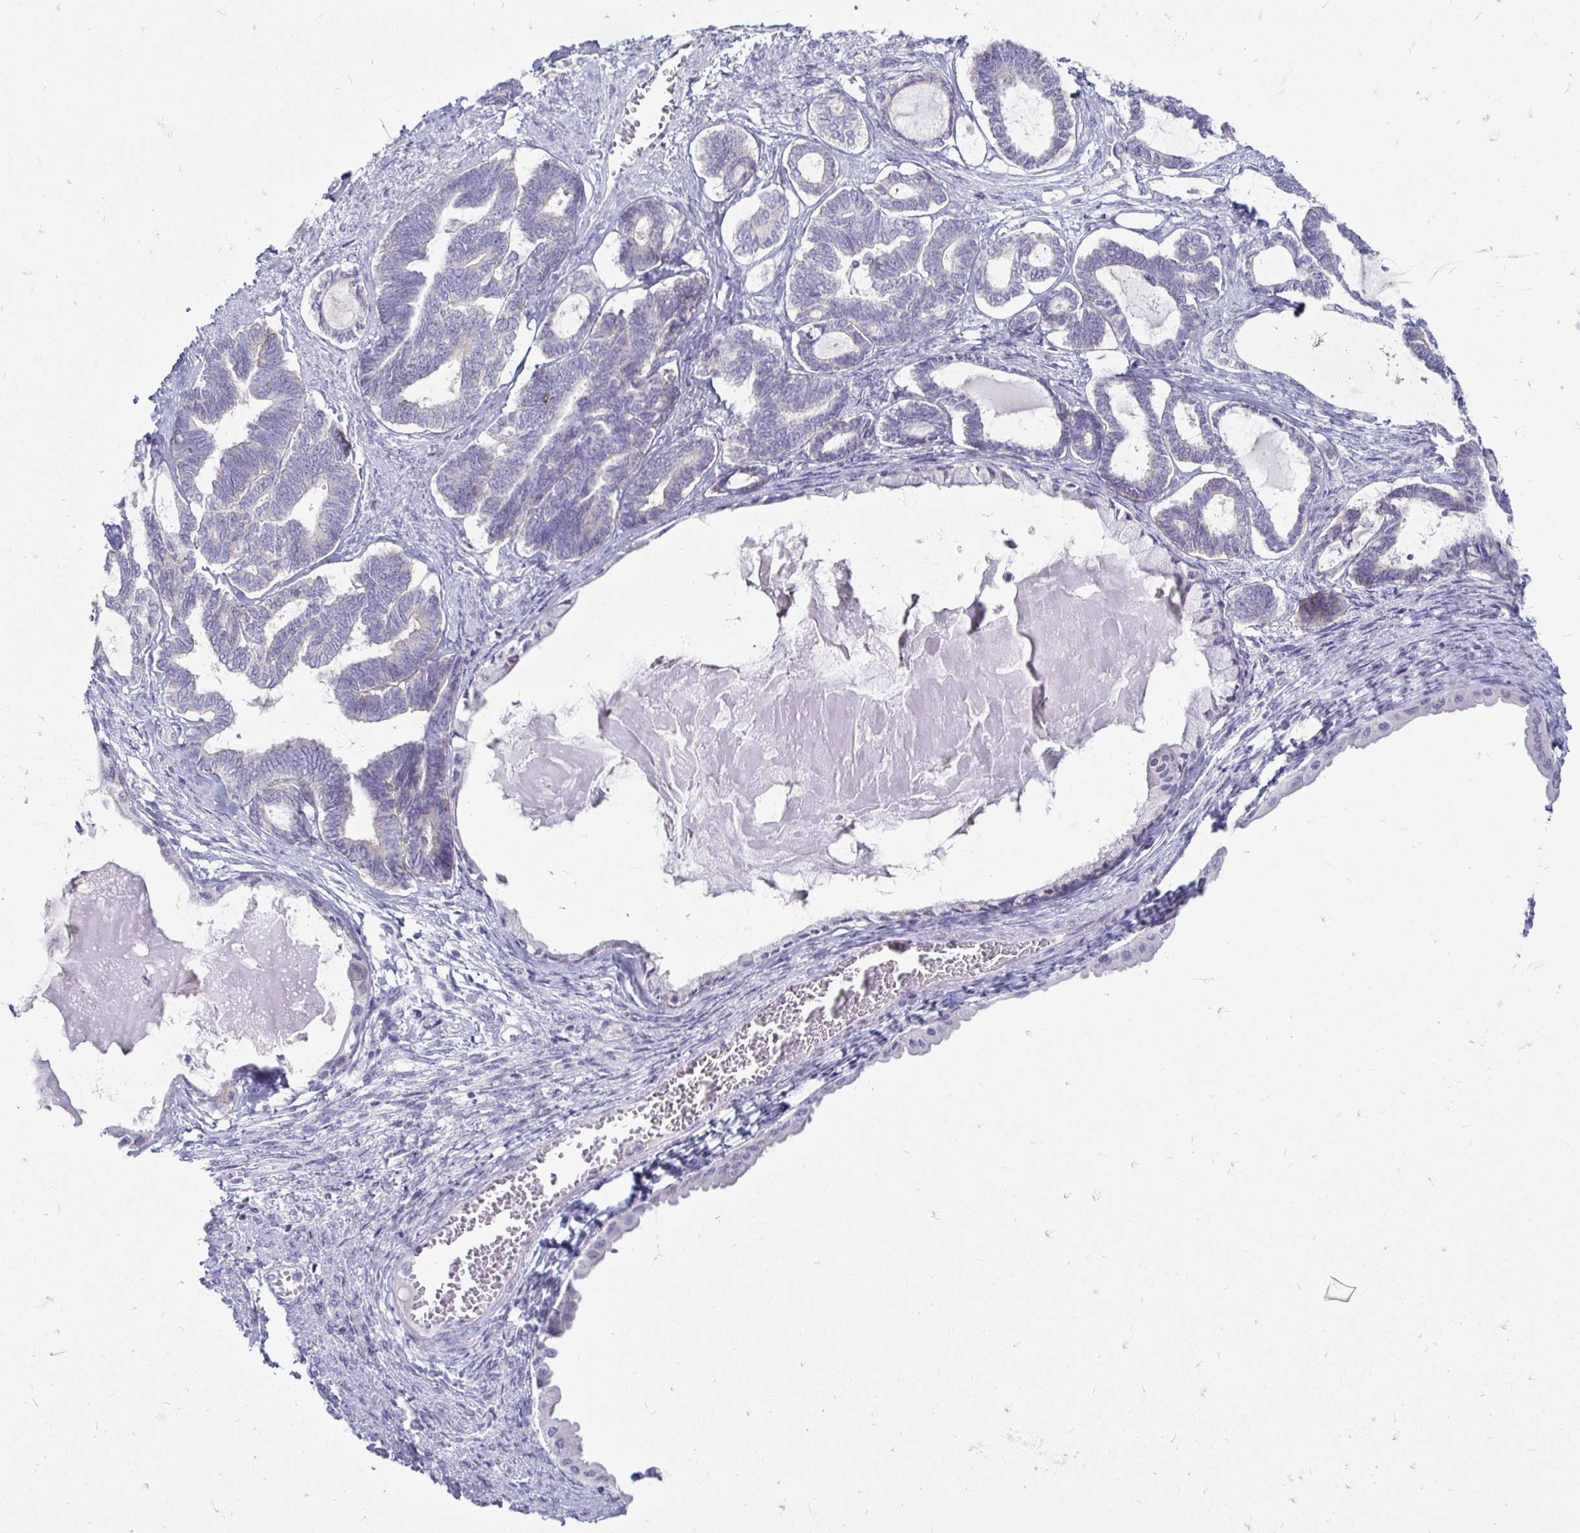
{"staining": {"intensity": "negative", "quantity": "none", "location": "none"}, "tissue": "ovarian cancer", "cell_type": "Tumor cells", "image_type": "cancer", "snomed": [{"axis": "morphology", "description": "Carcinoma, endometroid"}, {"axis": "topography", "description": "Ovary"}], "caption": "Histopathology image shows no protein expression in tumor cells of ovarian cancer tissue.", "gene": "PEG10", "patient": {"sex": "female", "age": 70}}